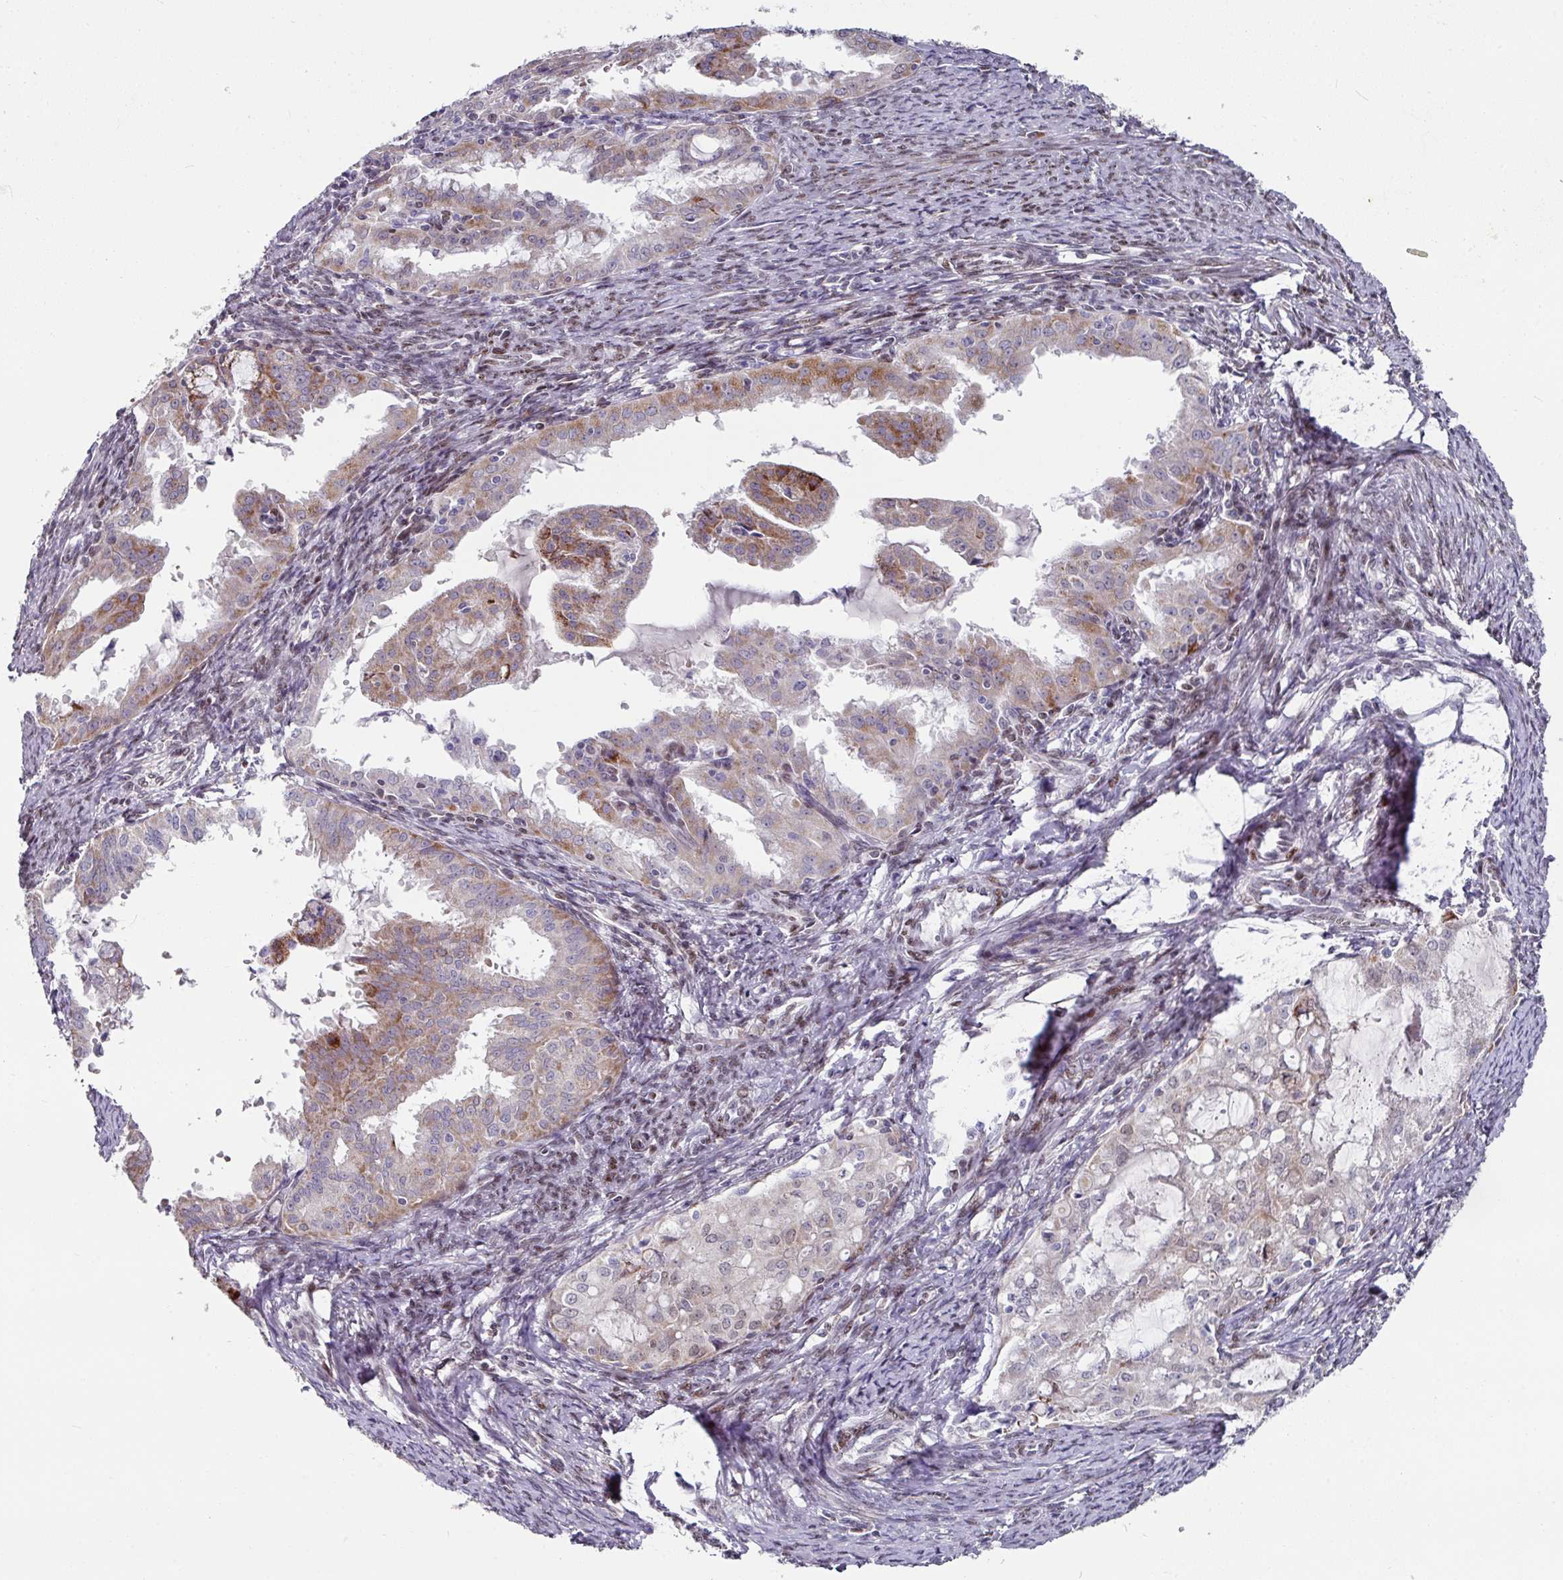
{"staining": {"intensity": "moderate", "quantity": "<25%", "location": "cytoplasmic/membranous"}, "tissue": "endometrial cancer", "cell_type": "Tumor cells", "image_type": "cancer", "snomed": [{"axis": "morphology", "description": "Adenocarcinoma, NOS"}, {"axis": "topography", "description": "Endometrium"}], "caption": "Protein analysis of endometrial adenocarcinoma tissue displays moderate cytoplasmic/membranous positivity in about <25% of tumor cells.", "gene": "CBX7", "patient": {"sex": "female", "age": 70}}